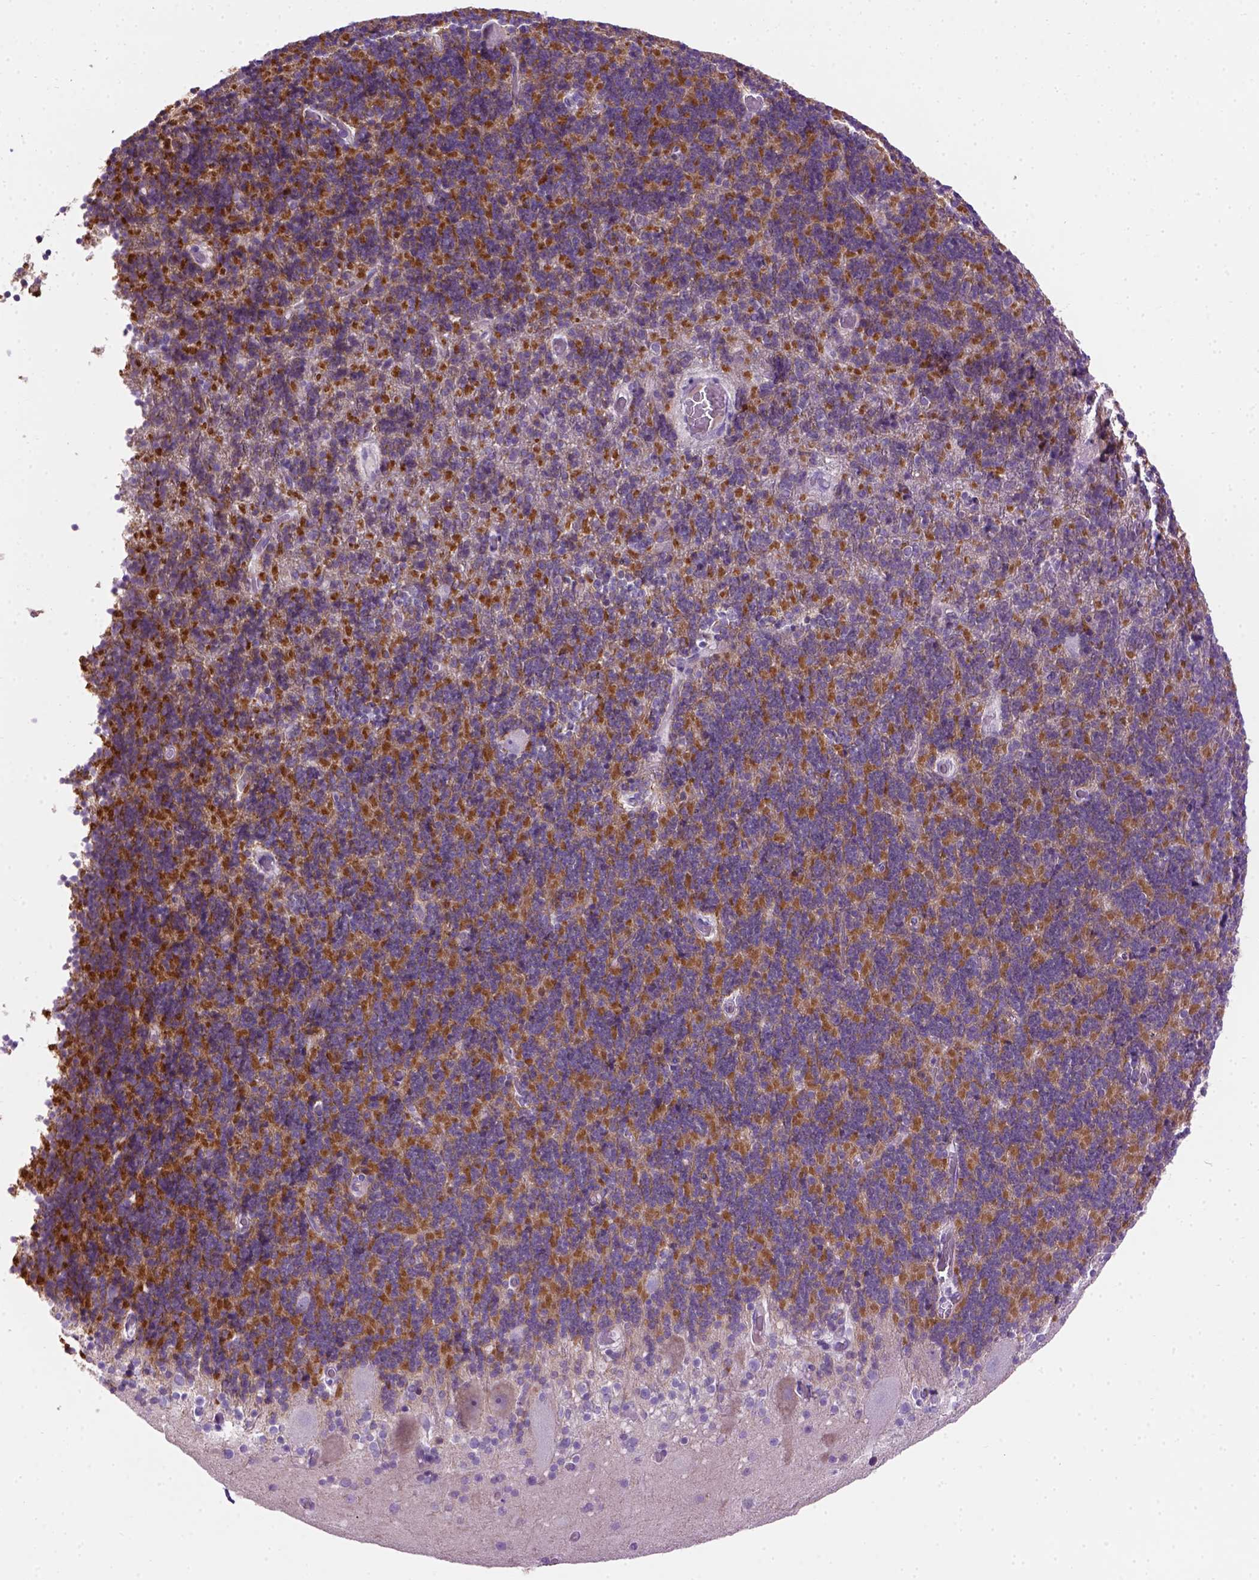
{"staining": {"intensity": "moderate", "quantity": "25%-75%", "location": "cytoplasmic/membranous"}, "tissue": "cerebellum", "cell_type": "Cells in granular layer", "image_type": "normal", "snomed": [{"axis": "morphology", "description": "Normal tissue, NOS"}, {"axis": "topography", "description": "Cerebellum"}], "caption": "Immunohistochemistry (IHC) image of normal cerebellum stained for a protein (brown), which demonstrates medium levels of moderate cytoplasmic/membranous positivity in about 25%-75% of cells in granular layer.", "gene": "GABRB2", "patient": {"sex": "male", "age": 70}}